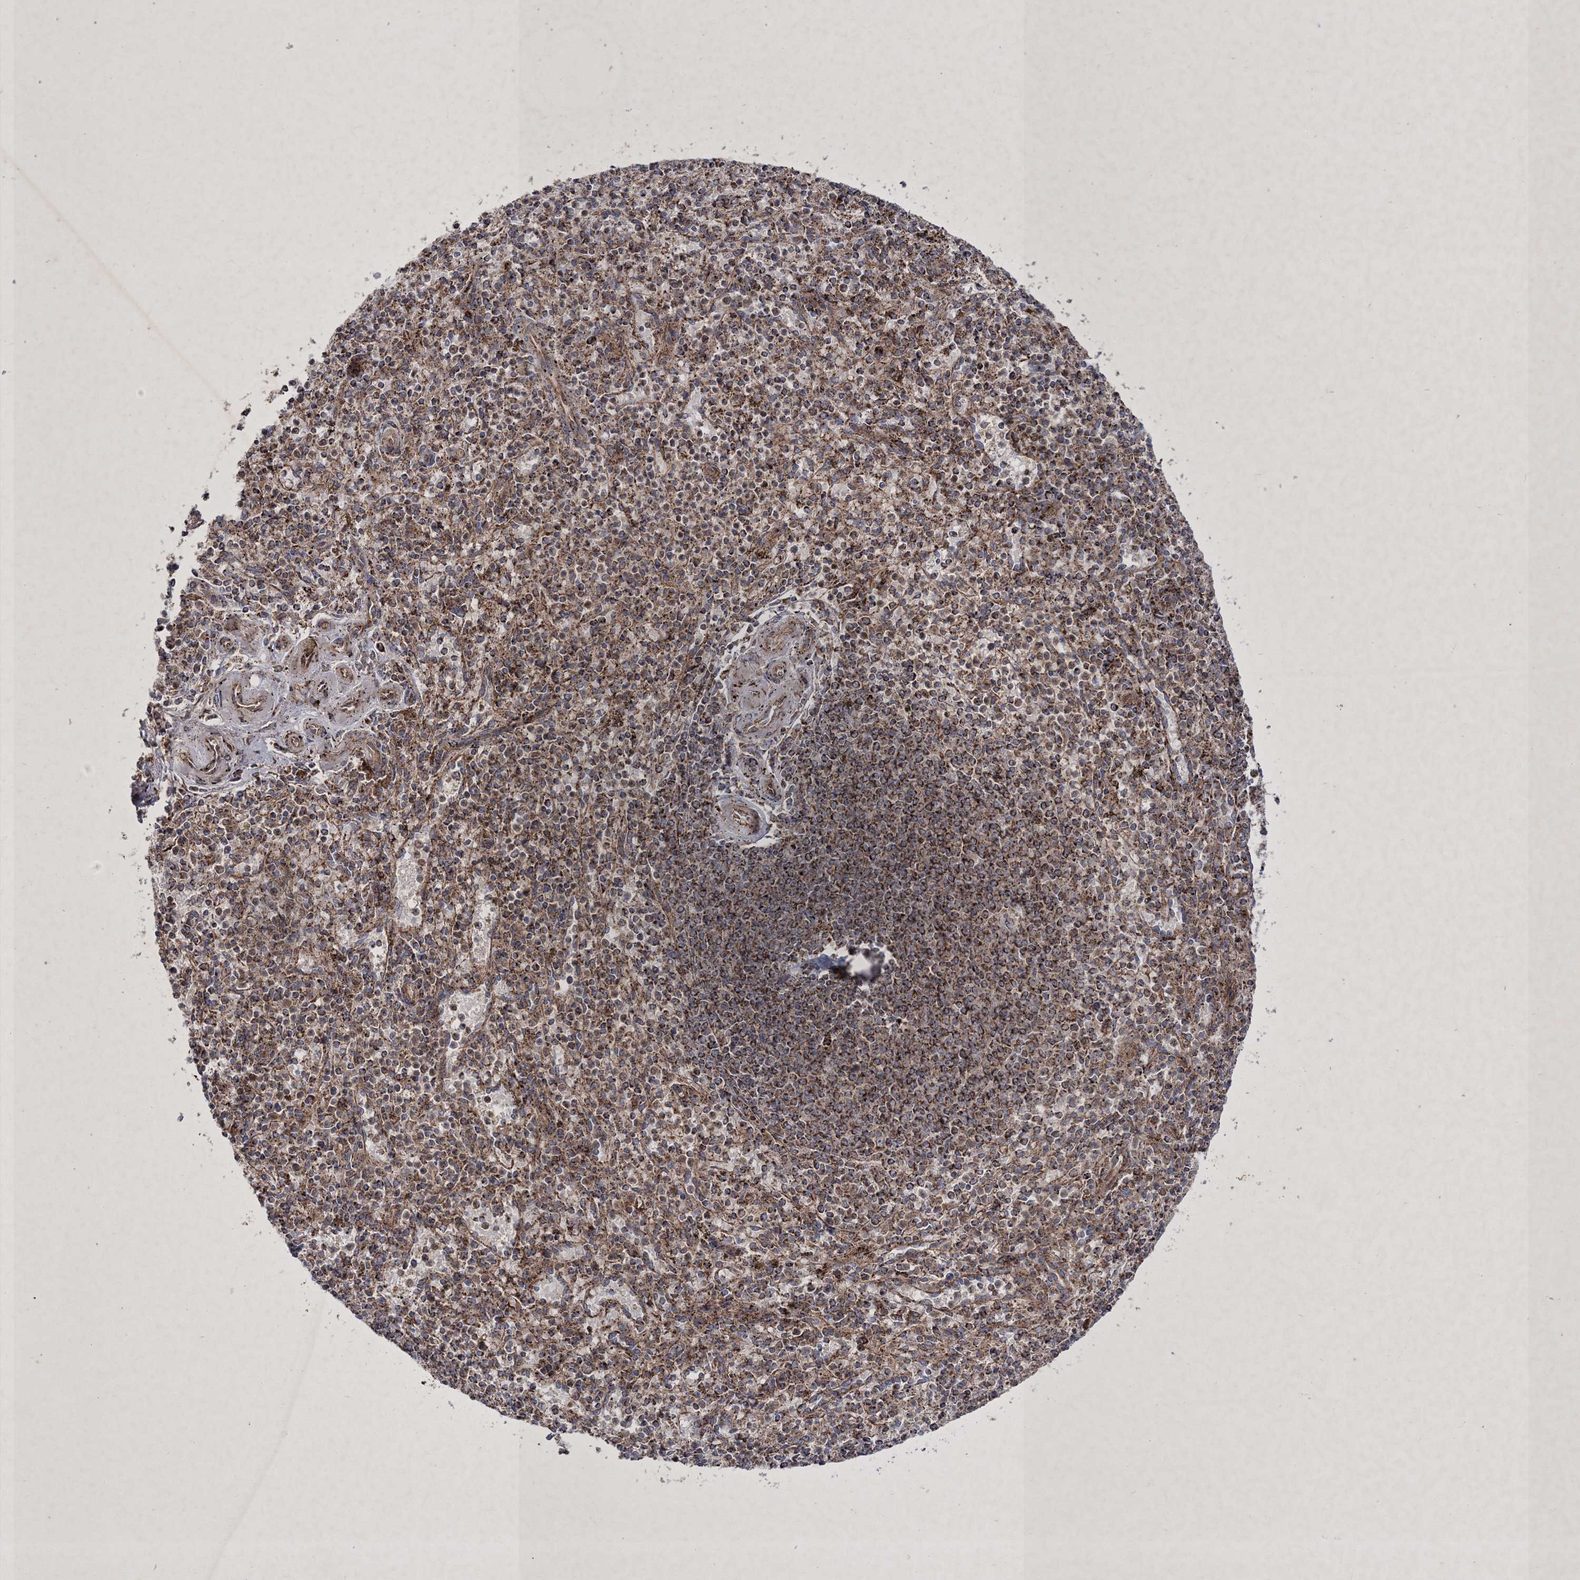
{"staining": {"intensity": "moderate", "quantity": "<25%", "location": "cytoplasmic/membranous"}, "tissue": "spleen", "cell_type": "Cells in red pulp", "image_type": "normal", "snomed": [{"axis": "morphology", "description": "Normal tissue, NOS"}, {"axis": "topography", "description": "Spleen"}], "caption": "Human spleen stained with a brown dye shows moderate cytoplasmic/membranous positive expression in about <25% of cells in red pulp.", "gene": "SCRN3", "patient": {"sex": "male", "age": 72}}